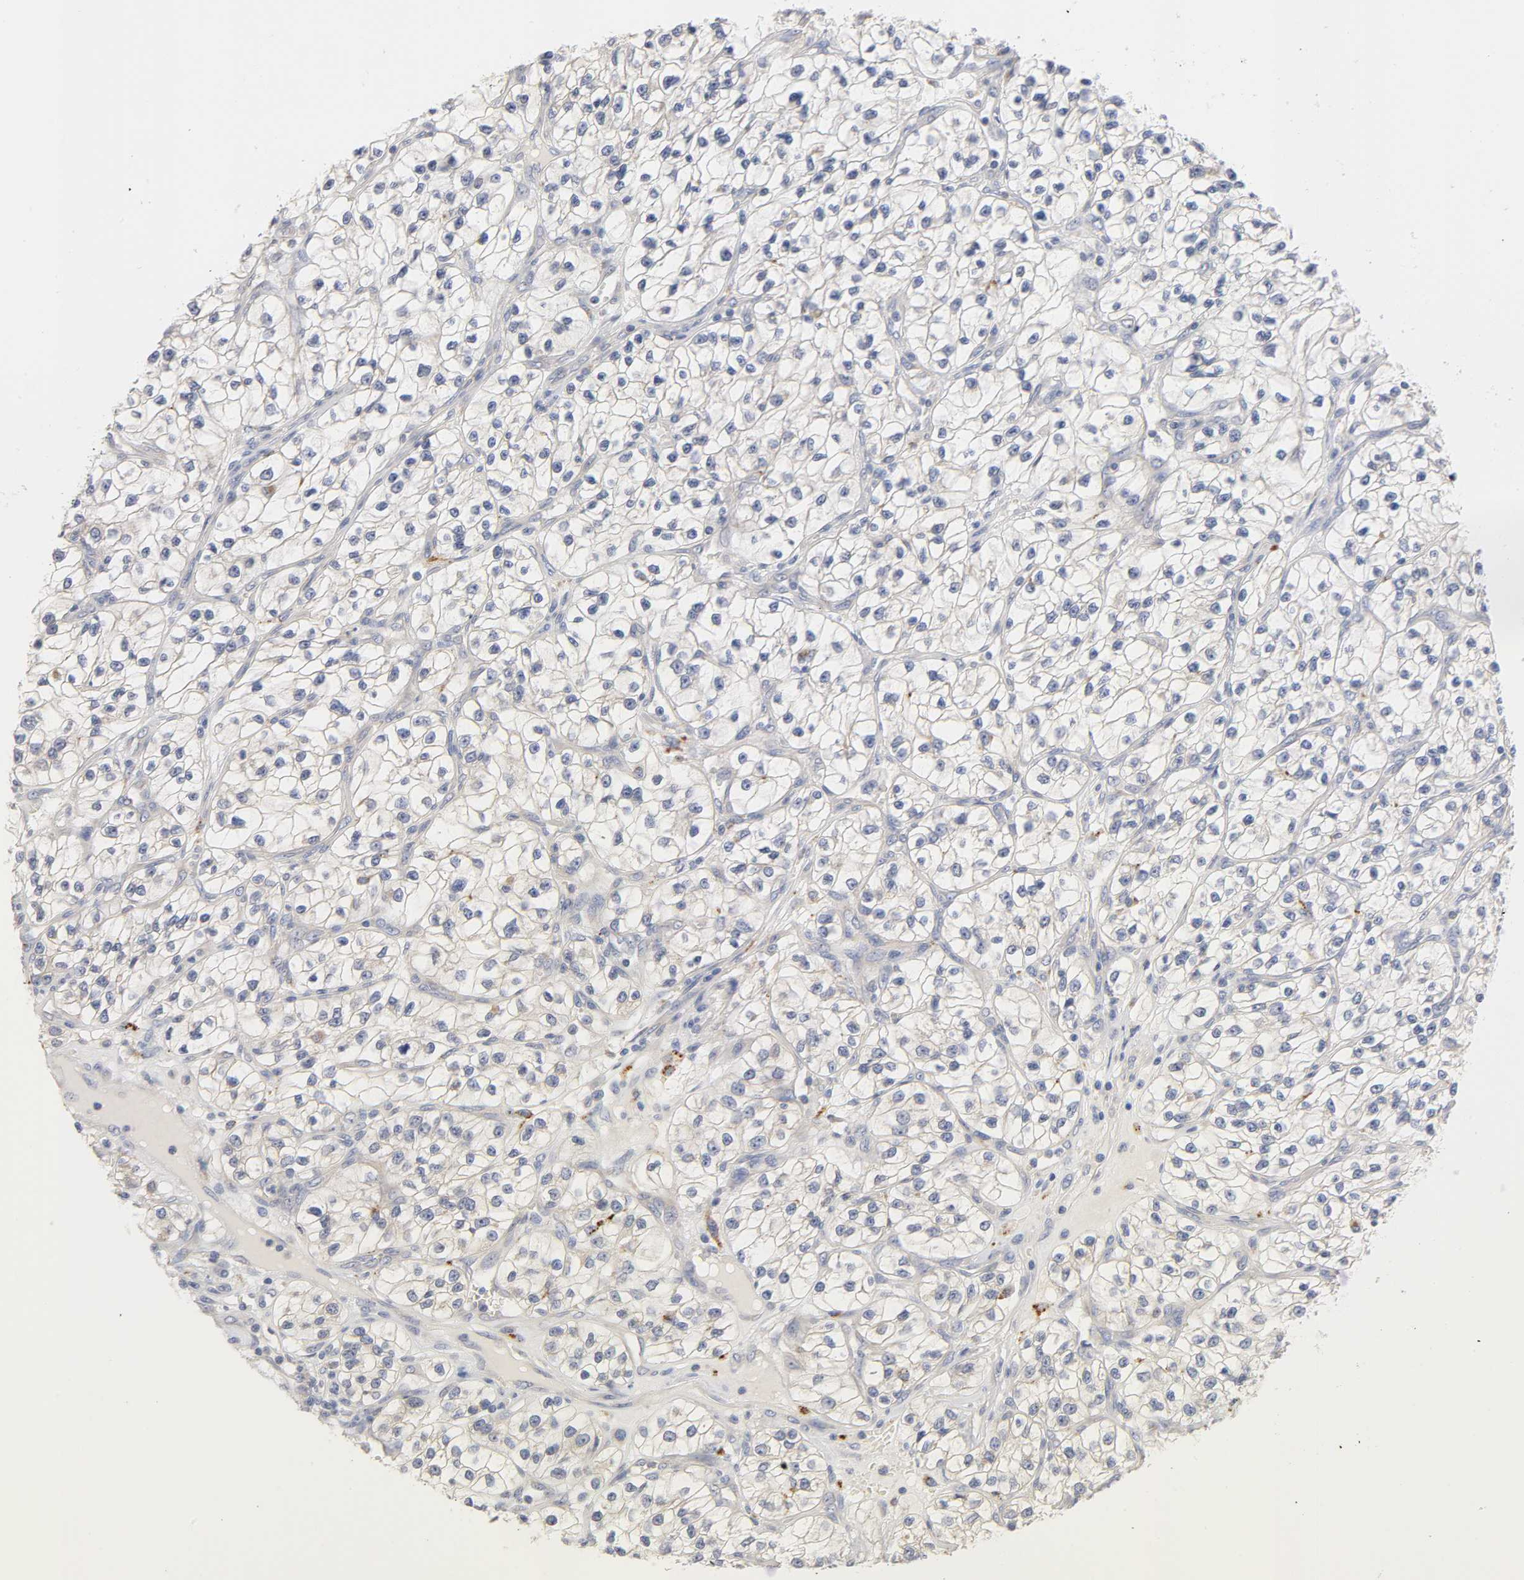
{"staining": {"intensity": "negative", "quantity": "none", "location": "none"}, "tissue": "renal cancer", "cell_type": "Tumor cells", "image_type": "cancer", "snomed": [{"axis": "morphology", "description": "Adenocarcinoma, NOS"}, {"axis": "topography", "description": "Kidney"}], "caption": "Image shows no significant protein staining in tumor cells of renal cancer.", "gene": "C17orf75", "patient": {"sex": "female", "age": 57}}